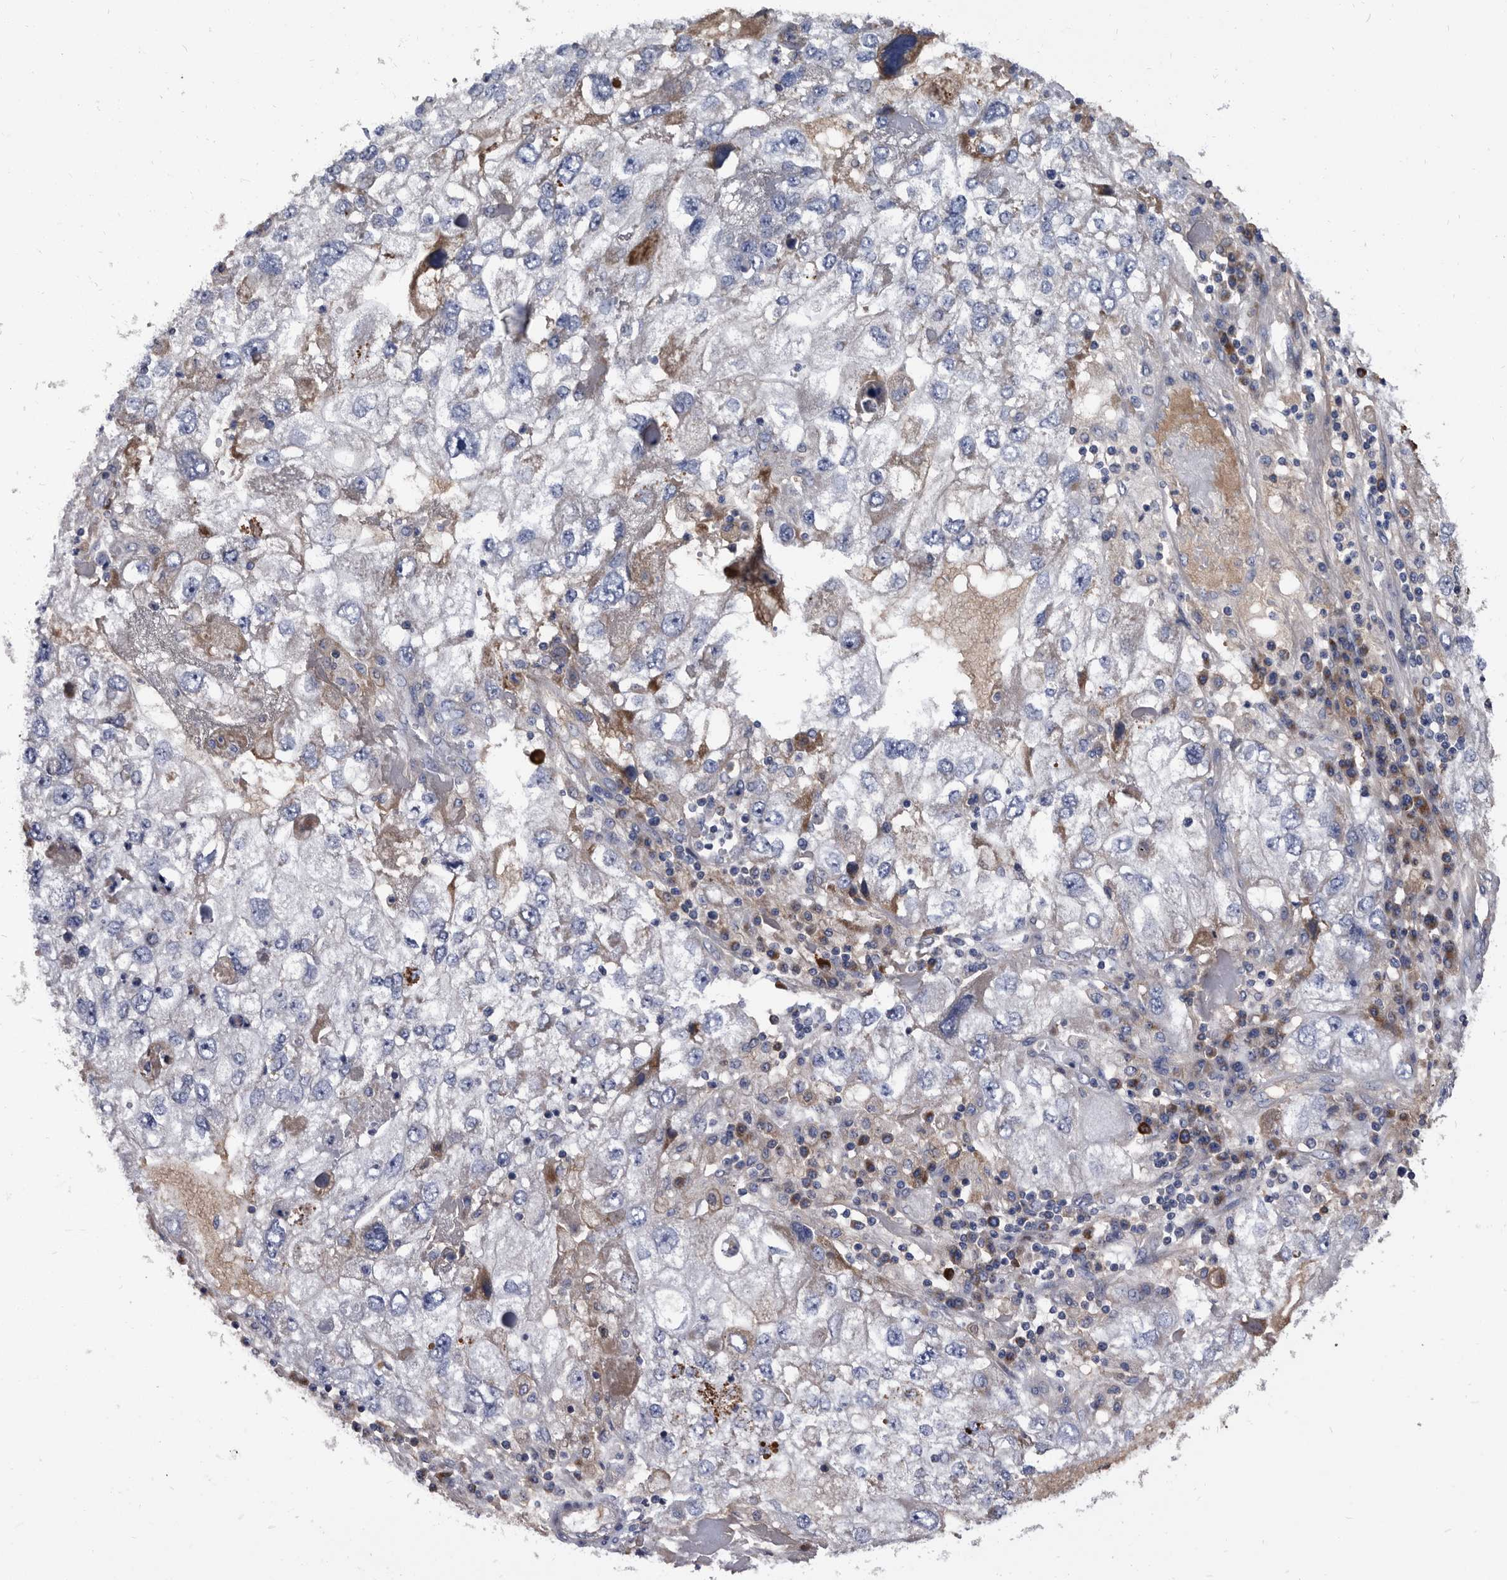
{"staining": {"intensity": "negative", "quantity": "none", "location": "none"}, "tissue": "endometrial cancer", "cell_type": "Tumor cells", "image_type": "cancer", "snomed": [{"axis": "morphology", "description": "Adenocarcinoma, NOS"}, {"axis": "topography", "description": "Endometrium"}], "caption": "Photomicrograph shows no significant protein positivity in tumor cells of adenocarcinoma (endometrial).", "gene": "DTNBP1", "patient": {"sex": "female", "age": 49}}